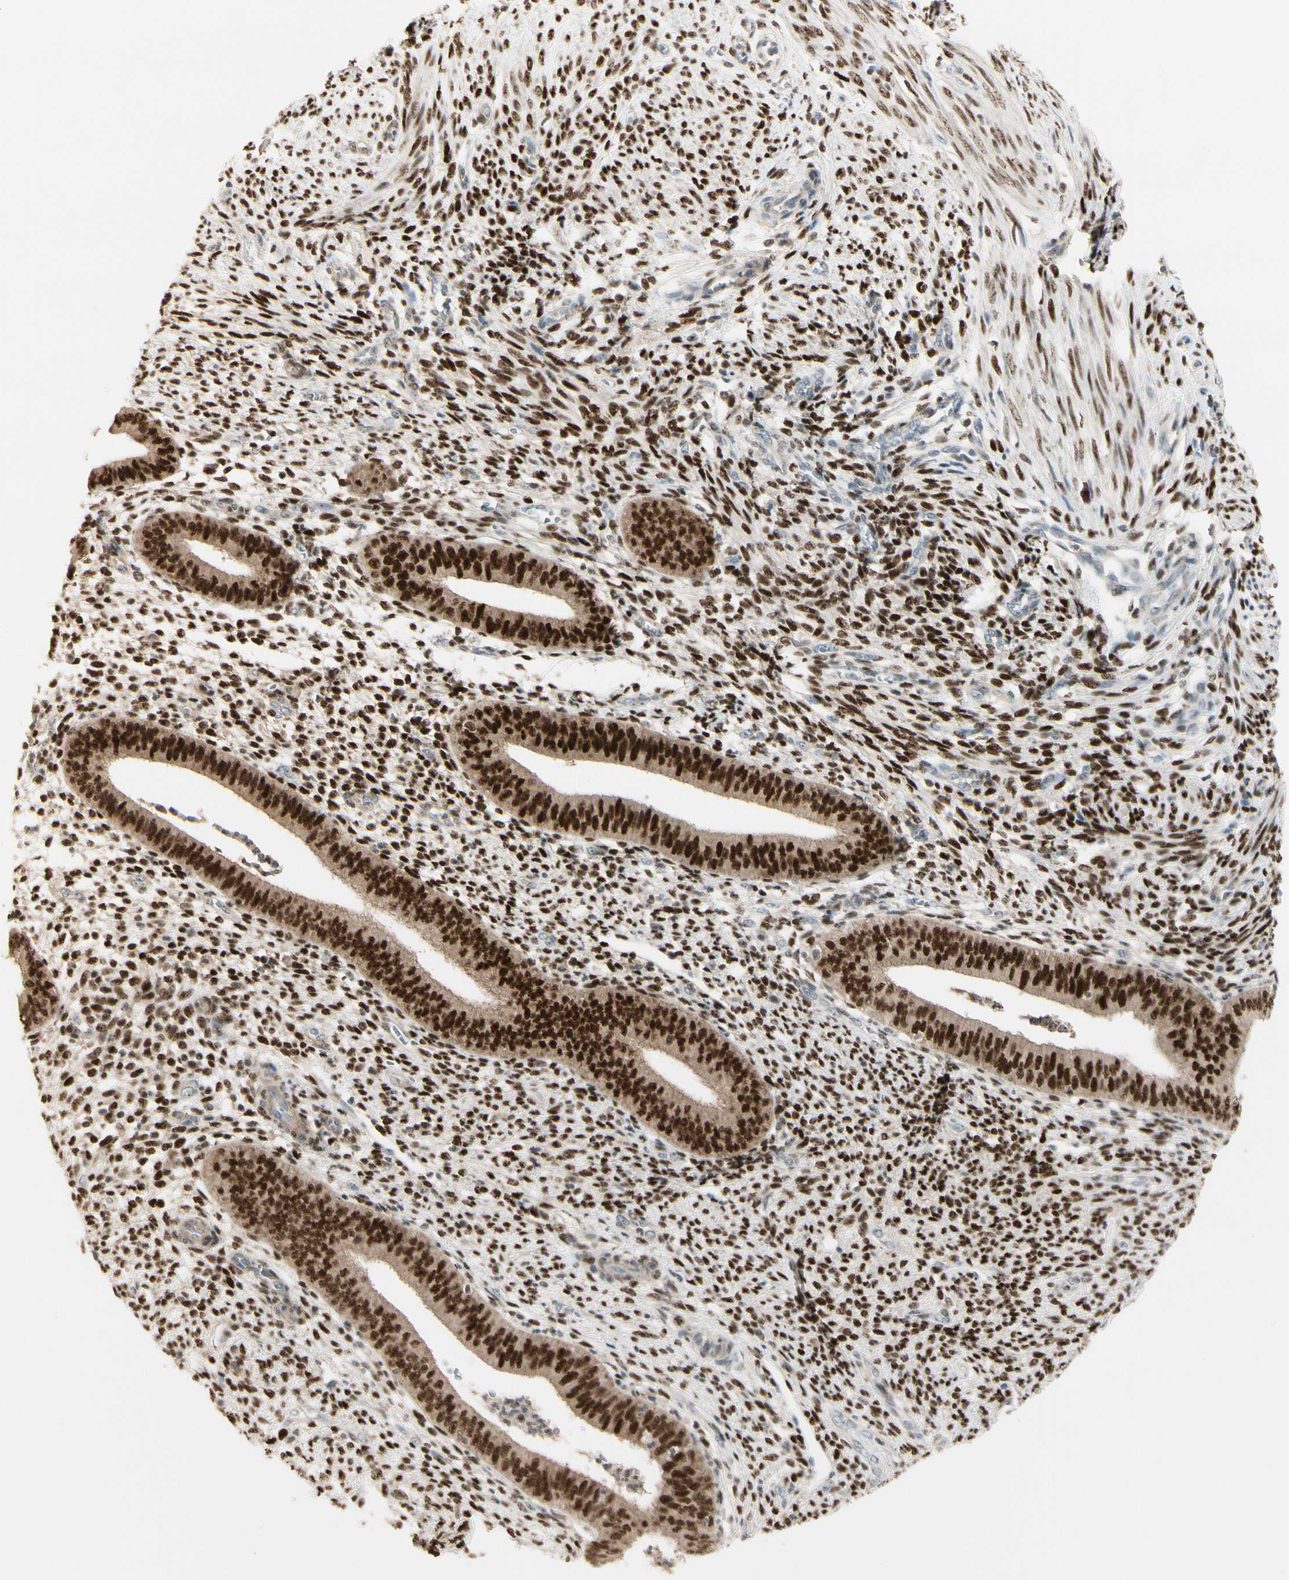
{"staining": {"intensity": "weak", "quantity": ">75%", "location": "nuclear"}, "tissue": "endometrium", "cell_type": "Cells in endometrial stroma", "image_type": "normal", "snomed": [{"axis": "morphology", "description": "Normal tissue, NOS"}, {"axis": "topography", "description": "Endometrium"}], "caption": "The micrograph displays immunohistochemical staining of normal endometrium. There is weak nuclear expression is present in about >75% of cells in endometrial stroma. The staining was performed using DAB (3,3'-diaminobenzidine), with brown indicating positive protein expression. Nuclei are stained blue with hematoxylin.", "gene": "NFYA", "patient": {"sex": "female", "age": 35}}